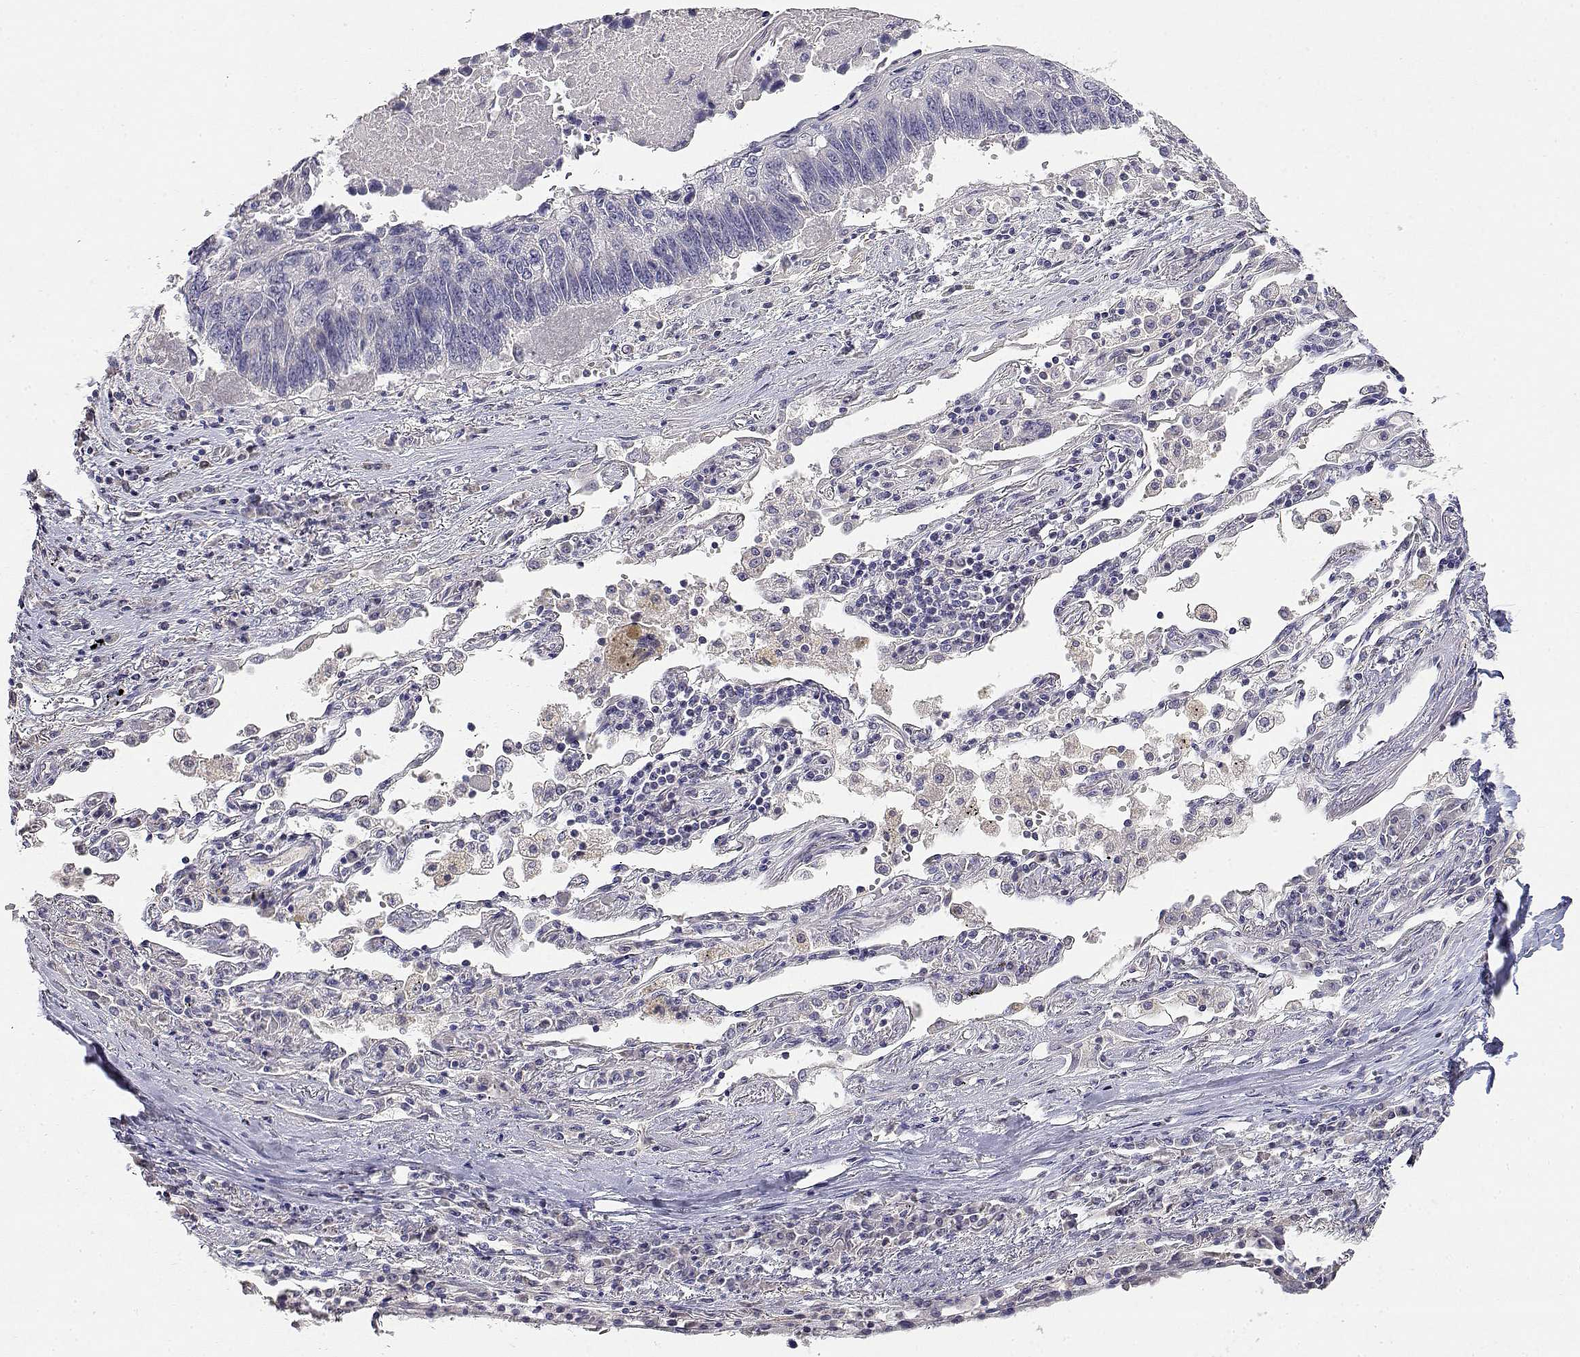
{"staining": {"intensity": "negative", "quantity": "none", "location": "none"}, "tissue": "lung cancer", "cell_type": "Tumor cells", "image_type": "cancer", "snomed": [{"axis": "morphology", "description": "Squamous cell carcinoma, NOS"}, {"axis": "topography", "description": "Lung"}], "caption": "Immunohistochemical staining of lung cancer (squamous cell carcinoma) shows no significant staining in tumor cells. (Stains: DAB immunohistochemistry (IHC) with hematoxylin counter stain, Microscopy: brightfield microscopy at high magnification).", "gene": "ADA", "patient": {"sex": "male", "age": 73}}